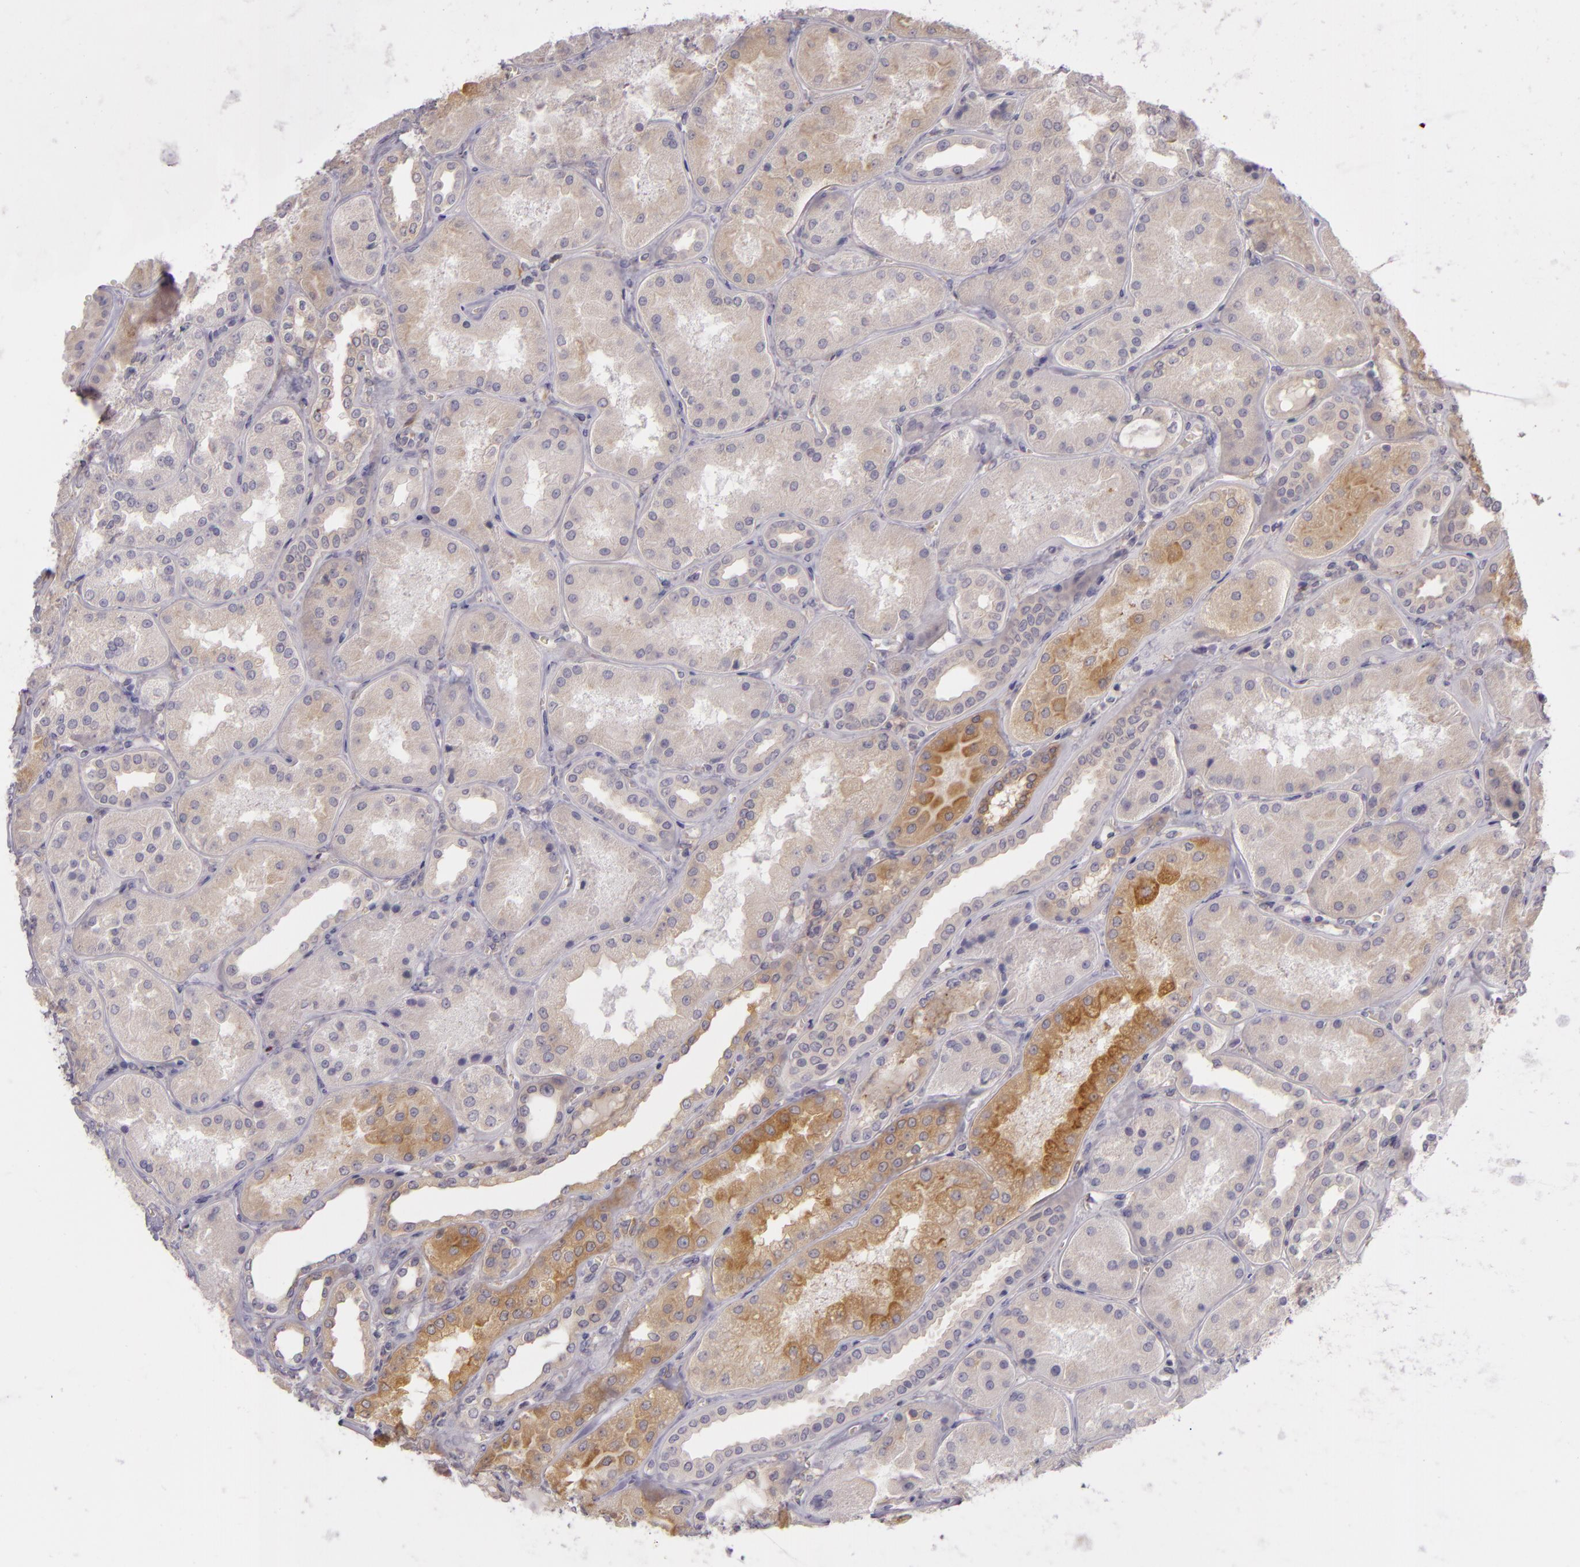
{"staining": {"intensity": "weak", "quantity": "<25%", "location": "cytoplasmic/membranous"}, "tissue": "kidney", "cell_type": "Cells in glomeruli", "image_type": "normal", "snomed": [{"axis": "morphology", "description": "Normal tissue, NOS"}, {"axis": "topography", "description": "Kidney"}], "caption": "This image is of unremarkable kidney stained with immunohistochemistry (IHC) to label a protein in brown with the nuclei are counter-stained blue. There is no expression in cells in glomeruli.", "gene": "ZC3H7B", "patient": {"sex": "female", "age": 56}}